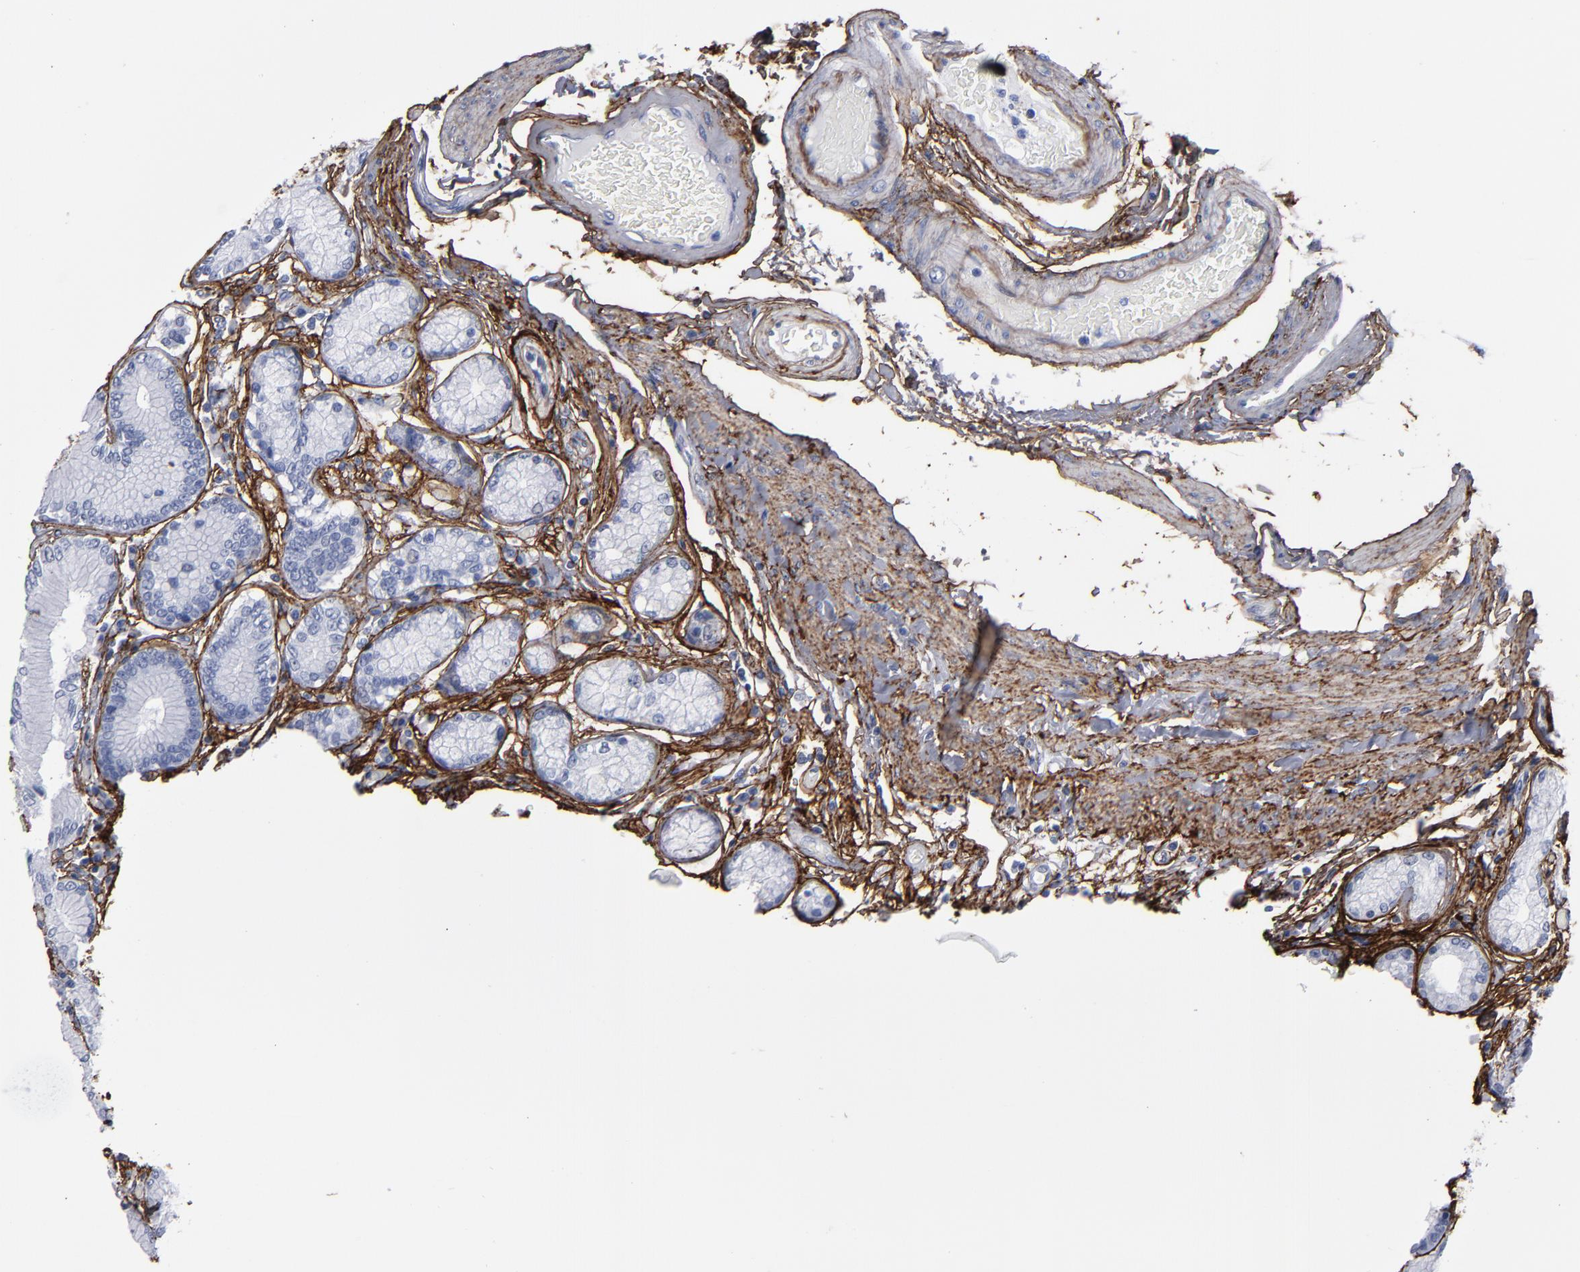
{"staining": {"intensity": "negative", "quantity": "none", "location": "none"}, "tissue": "stomach", "cell_type": "Glandular cells", "image_type": "normal", "snomed": [{"axis": "morphology", "description": "Normal tissue, NOS"}, {"axis": "morphology", "description": "Adenocarcinoma, NOS"}, {"axis": "topography", "description": "Stomach, lower"}], "caption": "Immunohistochemistry micrograph of normal stomach: stomach stained with DAB (3,3'-diaminobenzidine) reveals no significant protein staining in glandular cells.", "gene": "EMILIN1", "patient": {"sex": "female", "age": 76}}